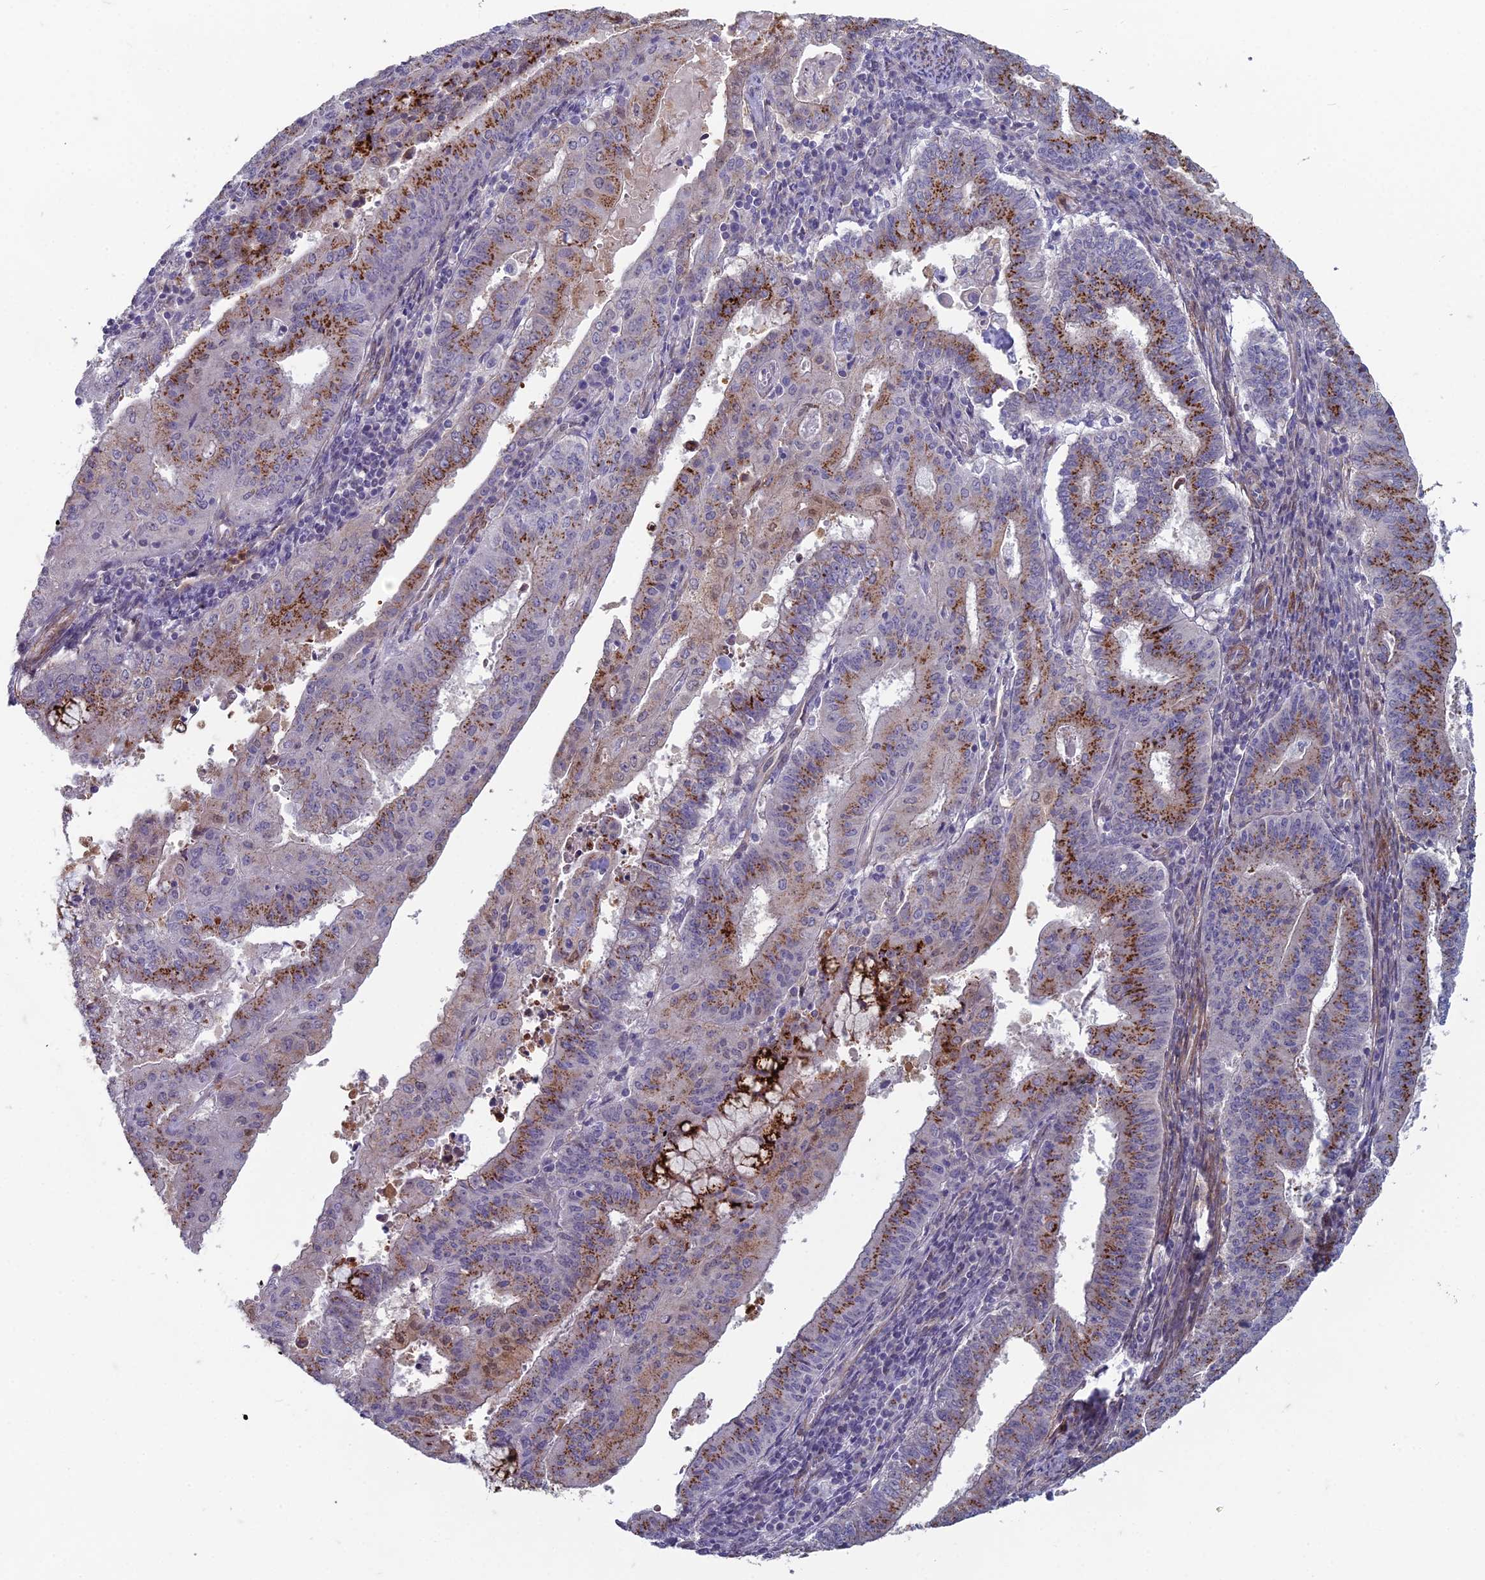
{"staining": {"intensity": "strong", "quantity": "25%-75%", "location": "cytoplasmic/membranous"}, "tissue": "endometrial cancer", "cell_type": "Tumor cells", "image_type": "cancer", "snomed": [{"axis": "morphology", "description": "Adenocarcinoma, NOS"}, {"axis": "topography", "description": "Endometrium"}], "caption": "Immunohistochemical staining of human endometrial cancer exhibits high levels of strong cytoplasmic/membranous protein positivity in about 25%-75% of tumor cells.", "gene": "ZNF626", "patient": {"sex": "female", "age": 59}}